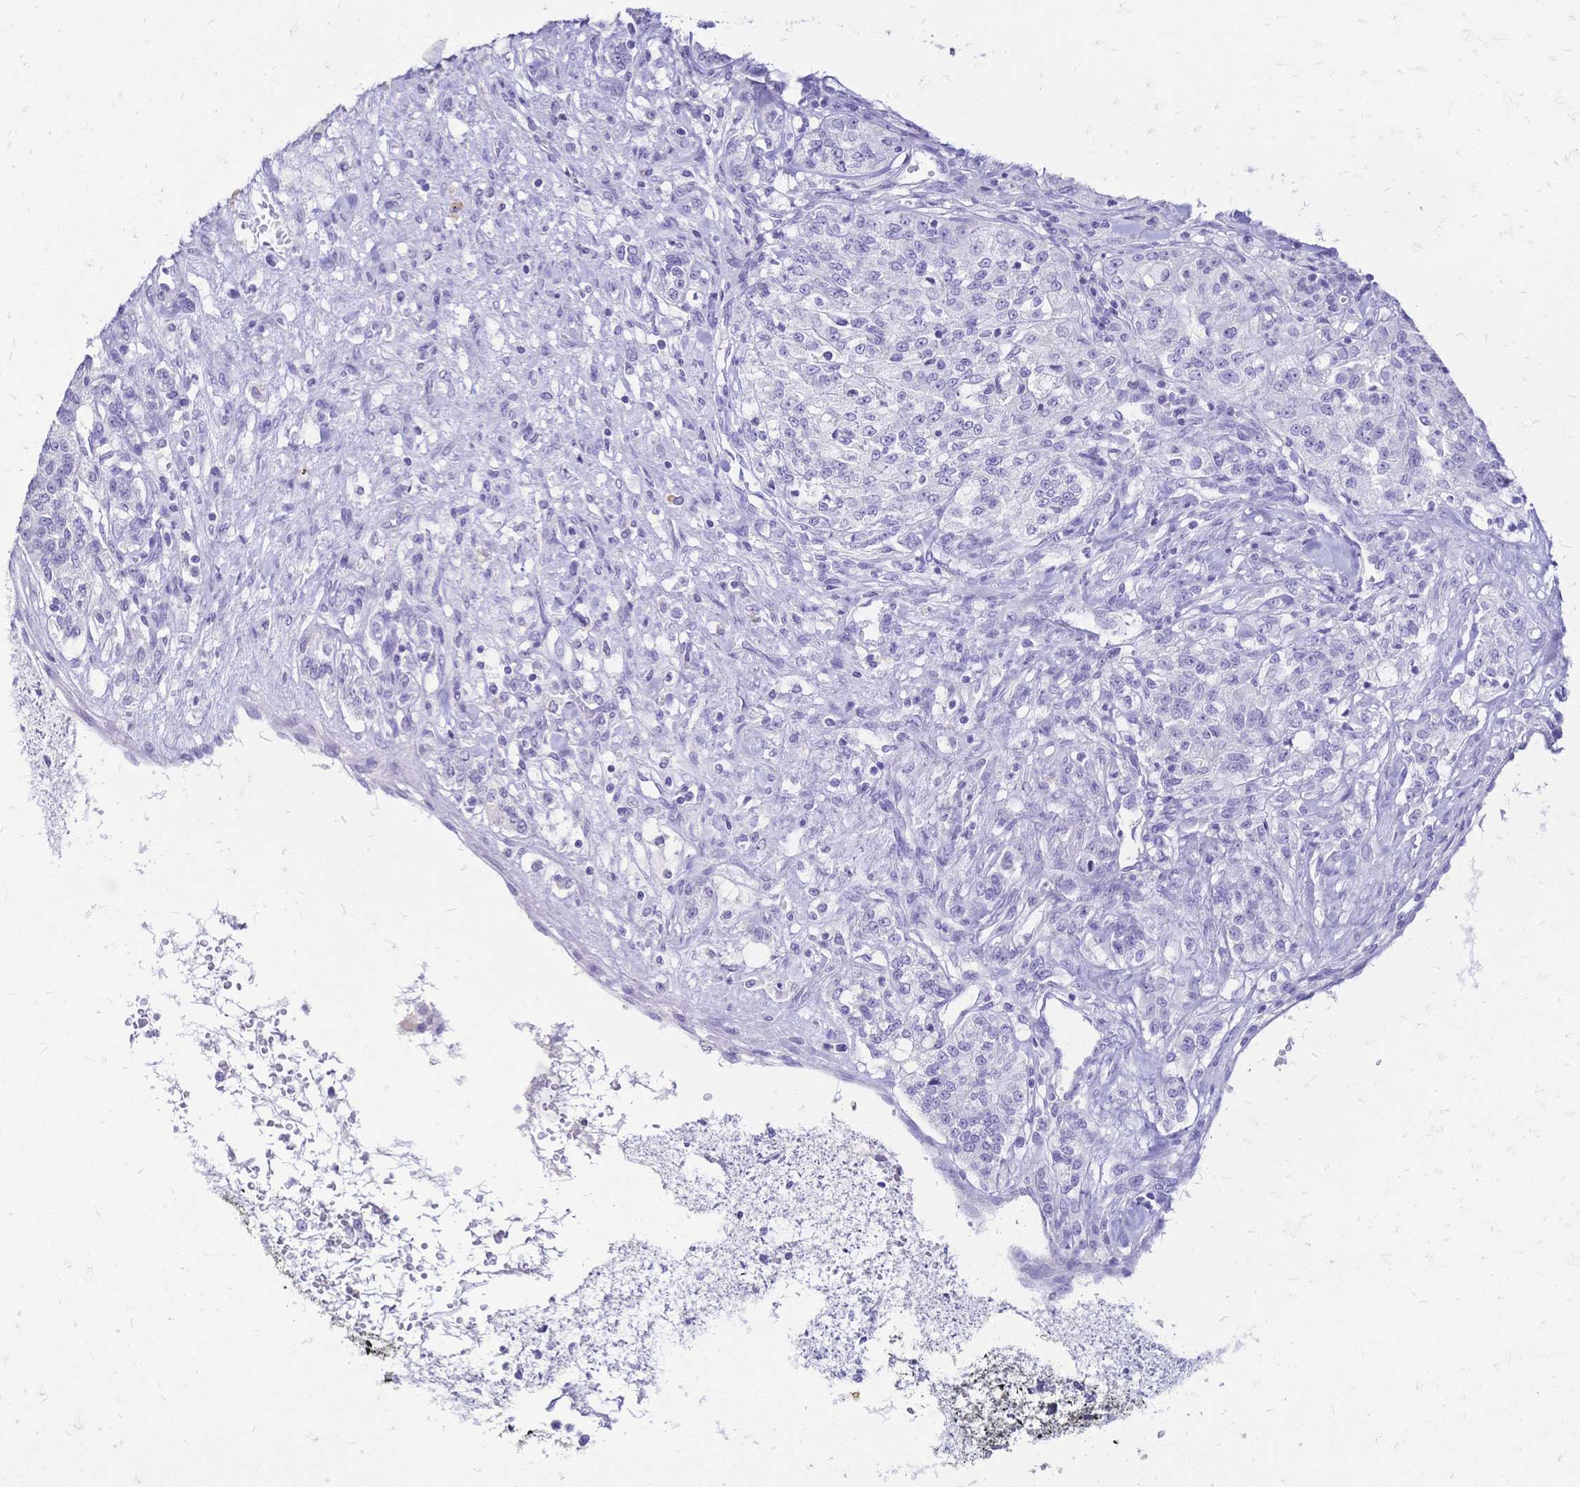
{"staining": {"intensity": "negative", "quantity": "none", "location": "none"}, "tissue": "renal cancer", "cell_type": "Tumor cells", "image_type": "cancer", "snomed": [{"axis": "morphology", "description": "Adenocarcinoma, NOS"}, {"axis": "topography", "description": "Kidney"}], "caption": "Immunohistochemistry (IHC) of renal cancer demonstrates no staining in tumor cells.", "gene": "FA2H", "patient": {"sex": "female", "age": 63}}